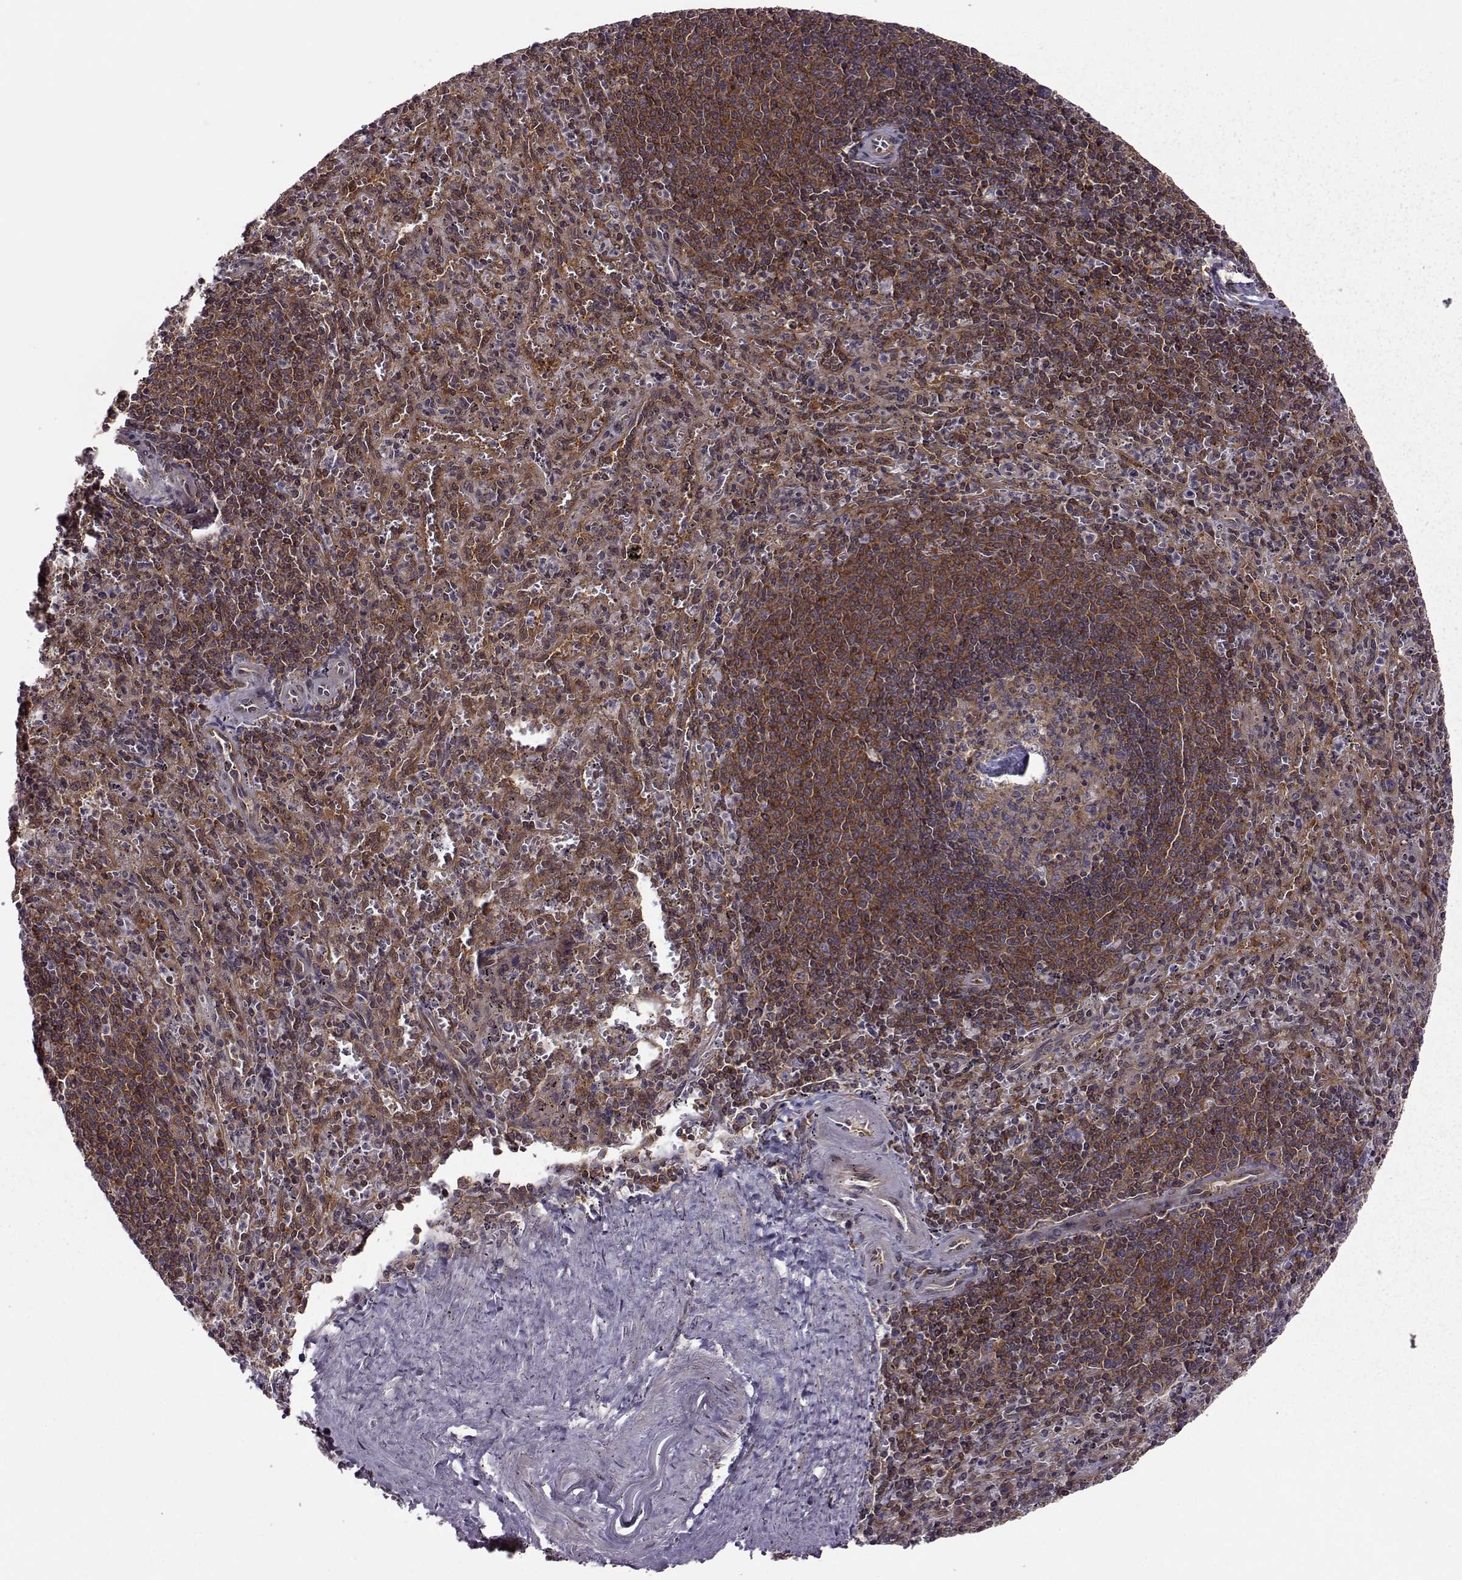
{"staining": {"intensity": "strong", "quantity": ">75%", "location": "cytoplasmic/membranous"}, "tissue": "spleen", "cell_type": "Cells in red pulp", "image_type": "normal", "snomed": [{"axis": "morphology", "description": "Normal tissue, NOS"}, {"axis": "topography", "description": "Spleen"}], "caption": "Strong cytoplasmic/membranous expression is seen in approximately >75% of cells in red pulp in unremarkable spleen.", "gene": "URI1", "patient": {"sex": "male", "age": 57}}